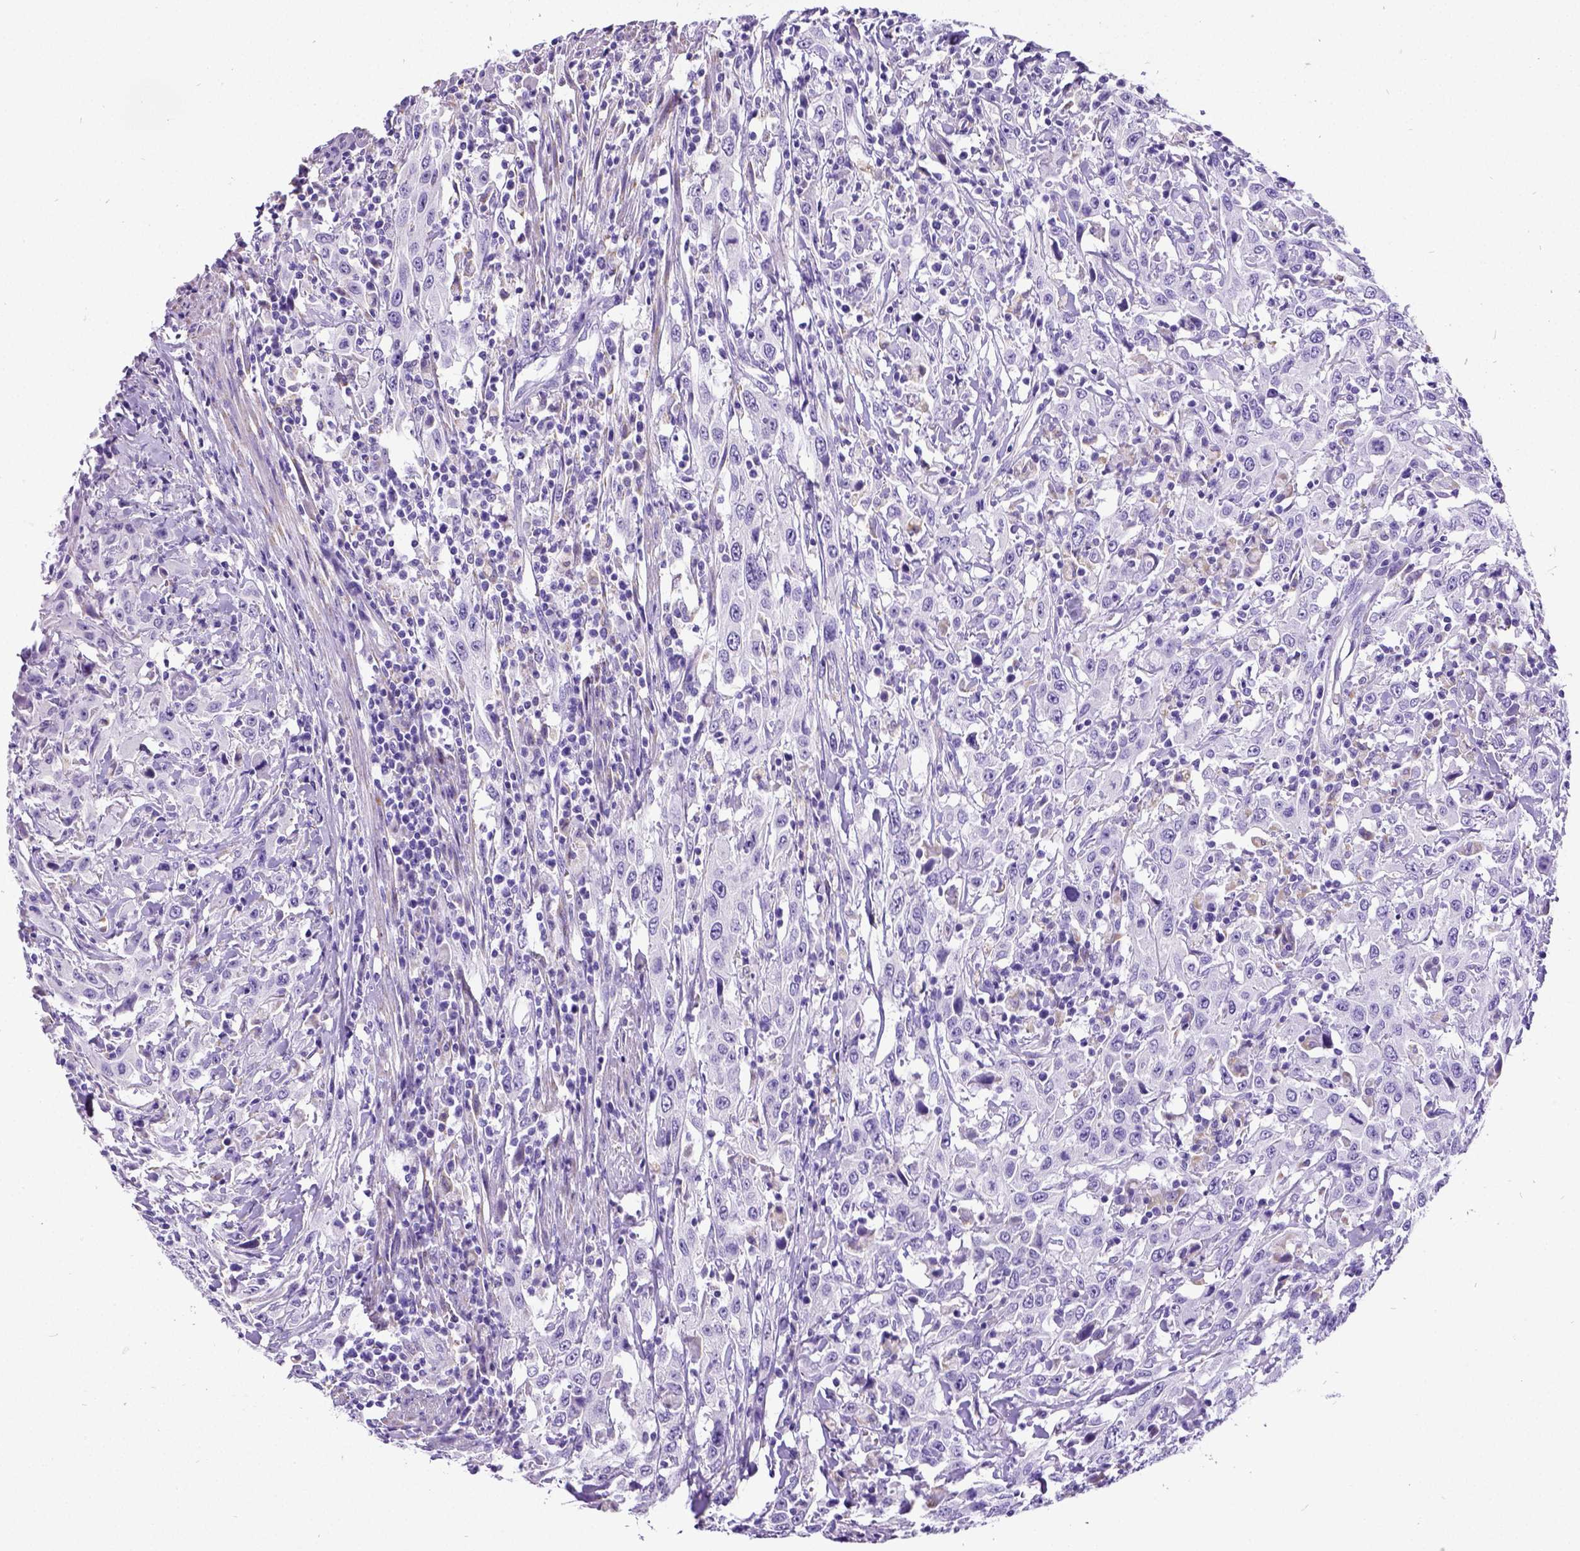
{"staining": {"intensity": "negative", "quantity": "none", "location": "none"}, "tissue": "urothelial cancer", "cell_type": "Tumor cells", "image_type": "cancer", "snomed": [{"axis": "morphology", "description": "Urothelial carcinoma, High grade"}, {"axis": "topography", "description": "Urinary bladder"}], "caption": "Micrograph shows no protein positivity in tumor cells of urothelial carcinoma (high-grade) tissue.", "gene": "SATB2", "patient": {"sex": "male", "age": 61}}